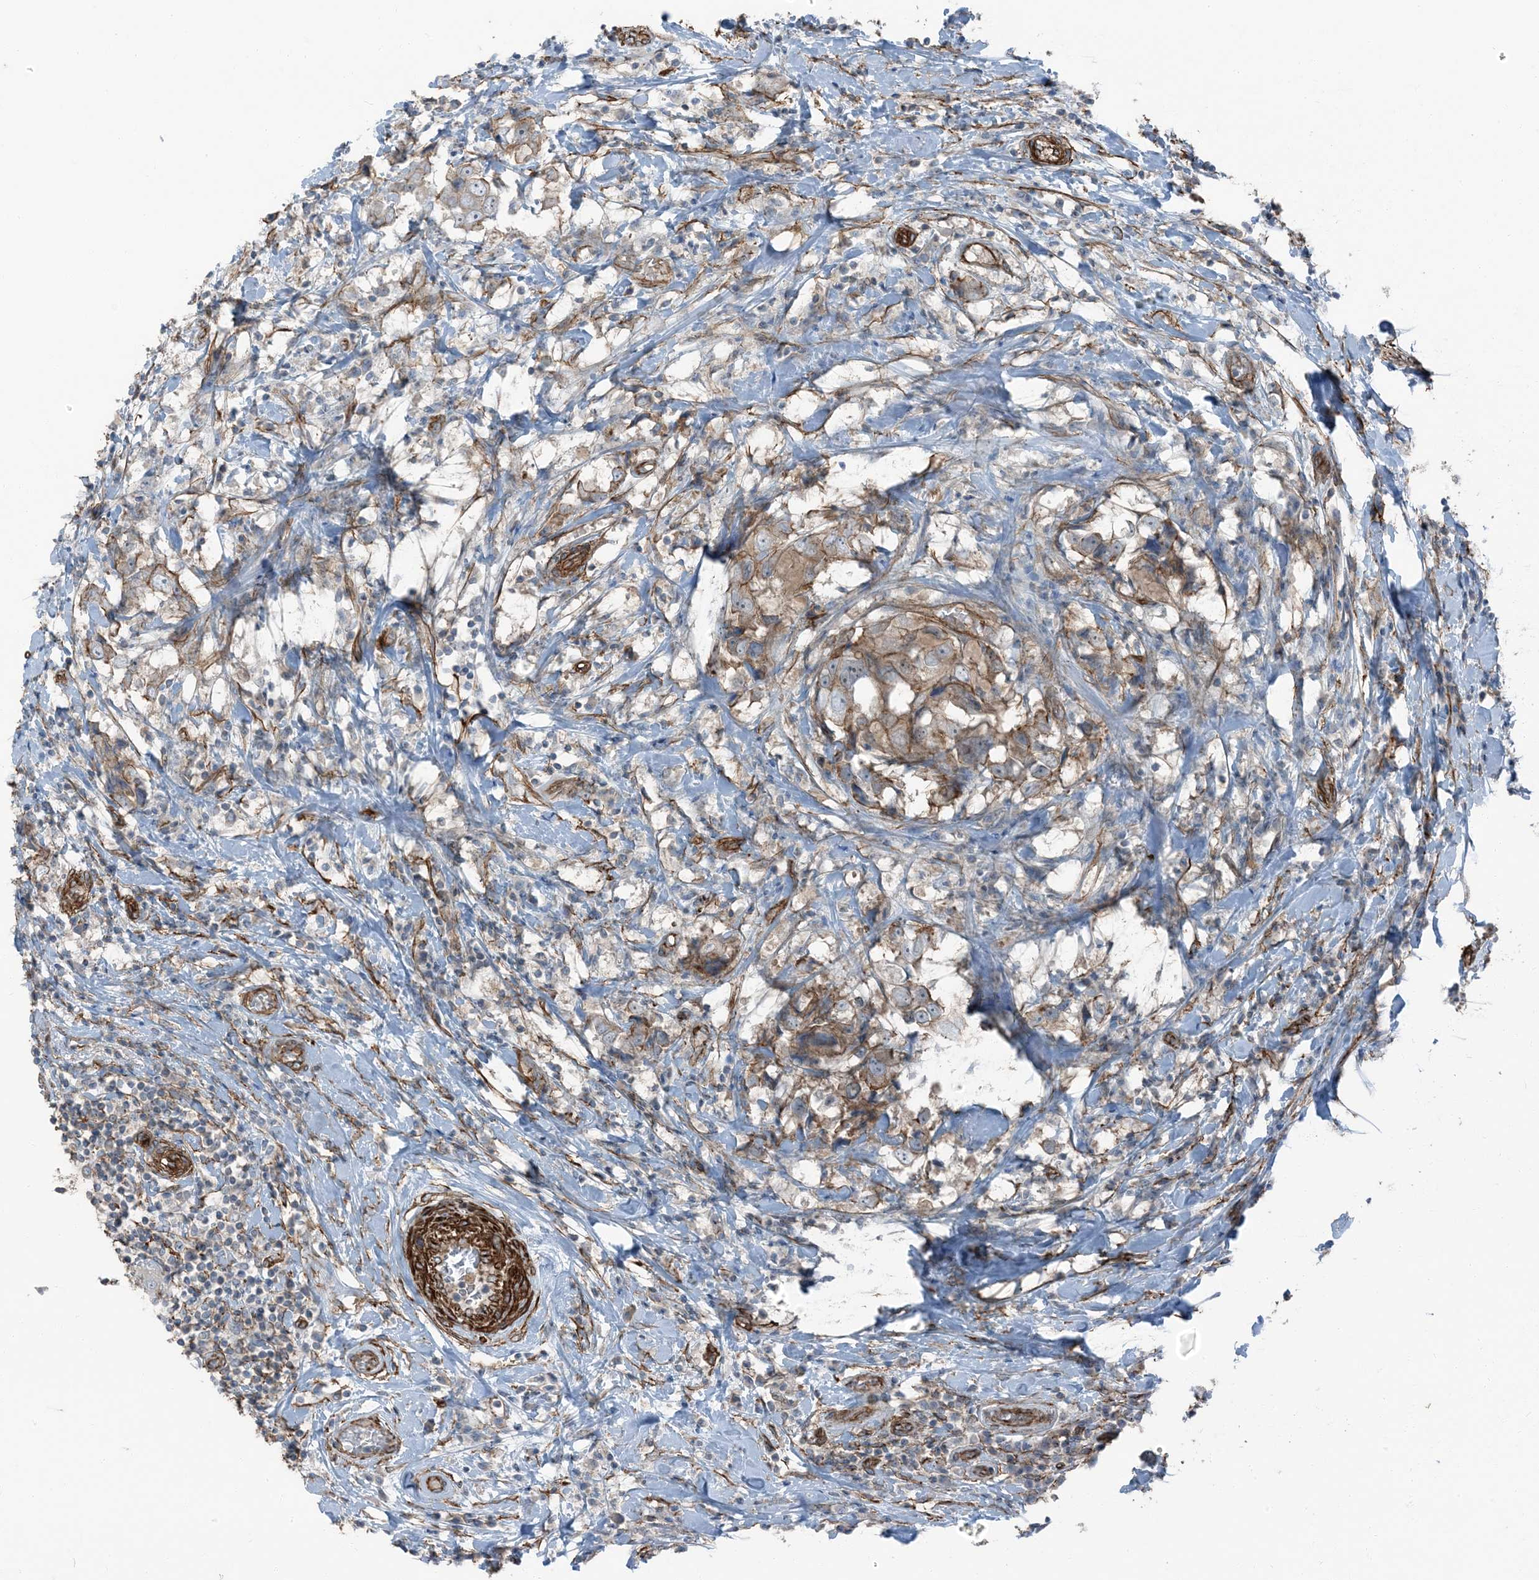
{"staining": {"intensity": "moderate", "quantity": "<25%", "location": "cytoplasmic/membranous"}, "tissue": "breast cancer", "cell_type": "Tumor cells", "image_type": "cancer", "snomed": [{"axis": "morphology", "description": "Duct carcinoma"}, {"axis": "topography", "description": "Breast"}], "caption": "A high-resolution image shows immunohistochemistry staining of breast infiltrating ductal carcinoma, which exhibits moderate cytoplasmic/membranous positivity in approximately <25% of tumor cells.", "gene": "ZFP90", "patient": {"sex": "female", "age": 27}}